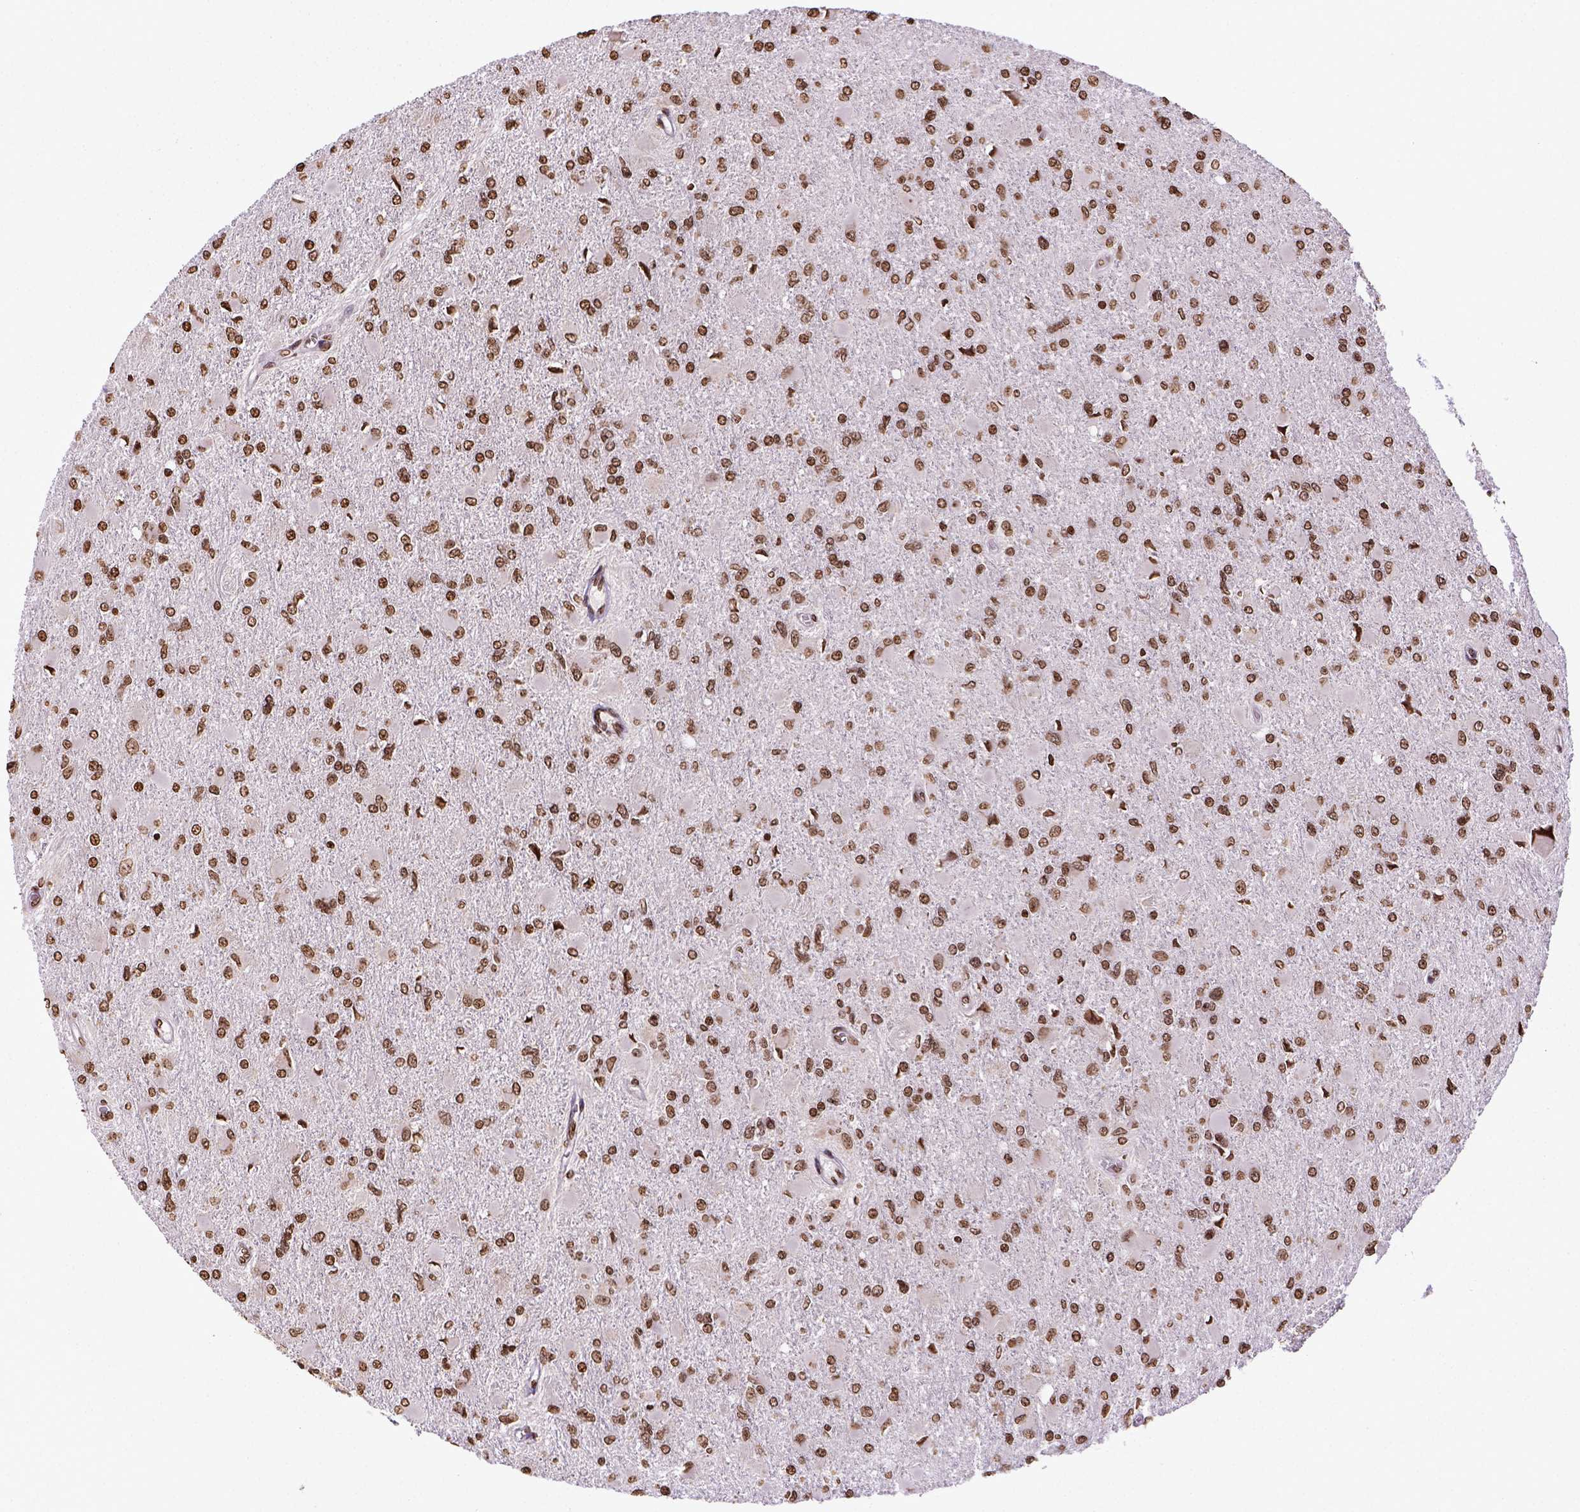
{"staining": {"intensity": "moderate", "quantity": ">75%", "location": "nuclear"}, "tissue": "glioma", "cell_type": "Tumor cells", "image_type": "cancer", "snomed": [{"axis": "morphology", "description": "Glioma, malignant, High grade"}, {"axis": "topography", "description": "Cerebral cortex"}], "caption": "Human malignant glioma (high-grade) stained with a protein marker reveals moderate staining in tumor cells.", "gene": "ZNF75D", "patient": {"sex": "female", "age": 36}}